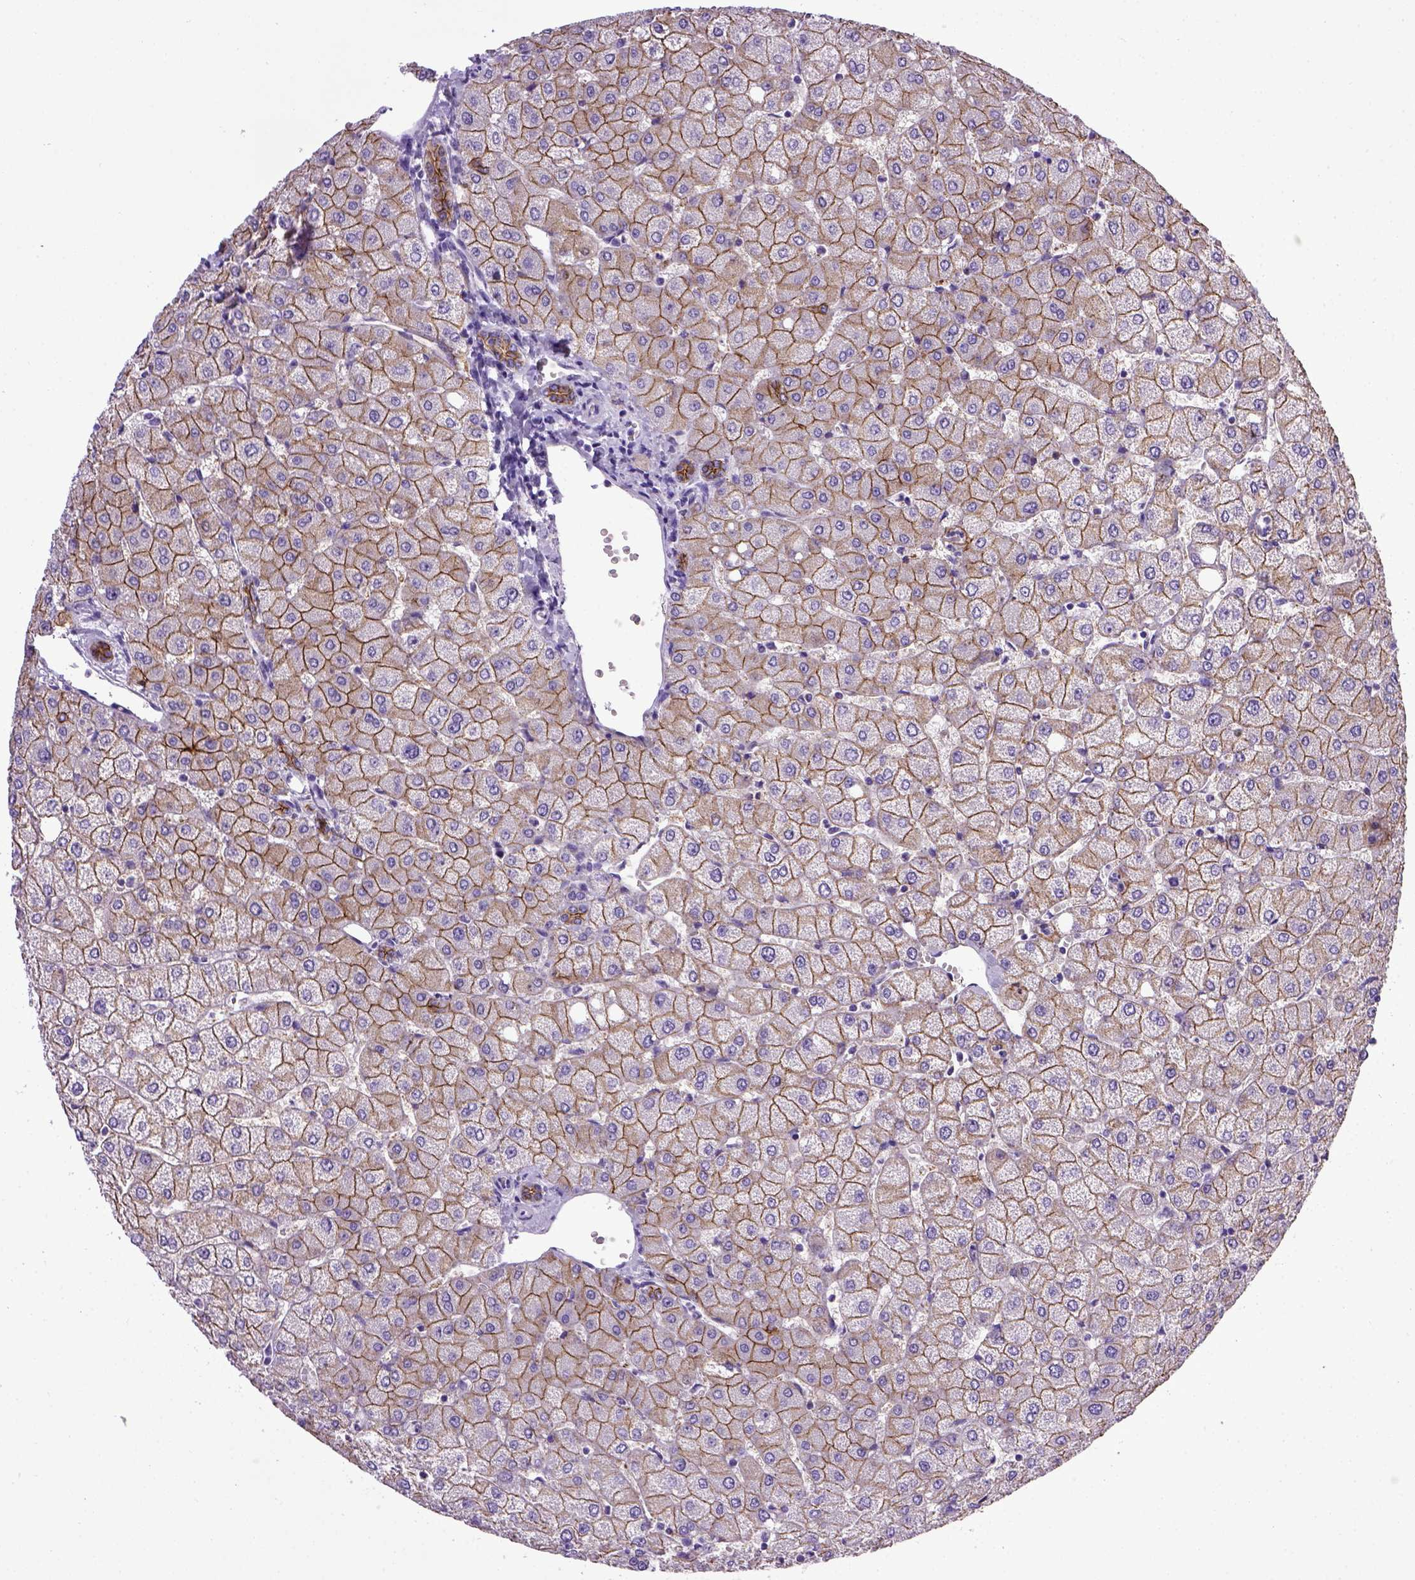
{"staining": {"intensity": "strong", "quantity": ">75%", "location": "cytoplasmic/membranous"}, "tissue": "liver", "cell_type": "Cholangiocytes", "image_type": "normal", "snomed": [{"axis": "morphology", "description": "Normal tissue, NOS"}, {"axis": "topography", "description": "Liver"}], "caption": "Immunohistochemistry micrograph of normal liver: liver stained using immunohistochemistry displays high levels of strong protein expression localized specifically in the cytoplasmic/membranous of cholangiocytes, appearing as a cytoplasmic/membranous brown color.", "gene": "CDH1", "patient": {"sex": "female", "age": 54}}